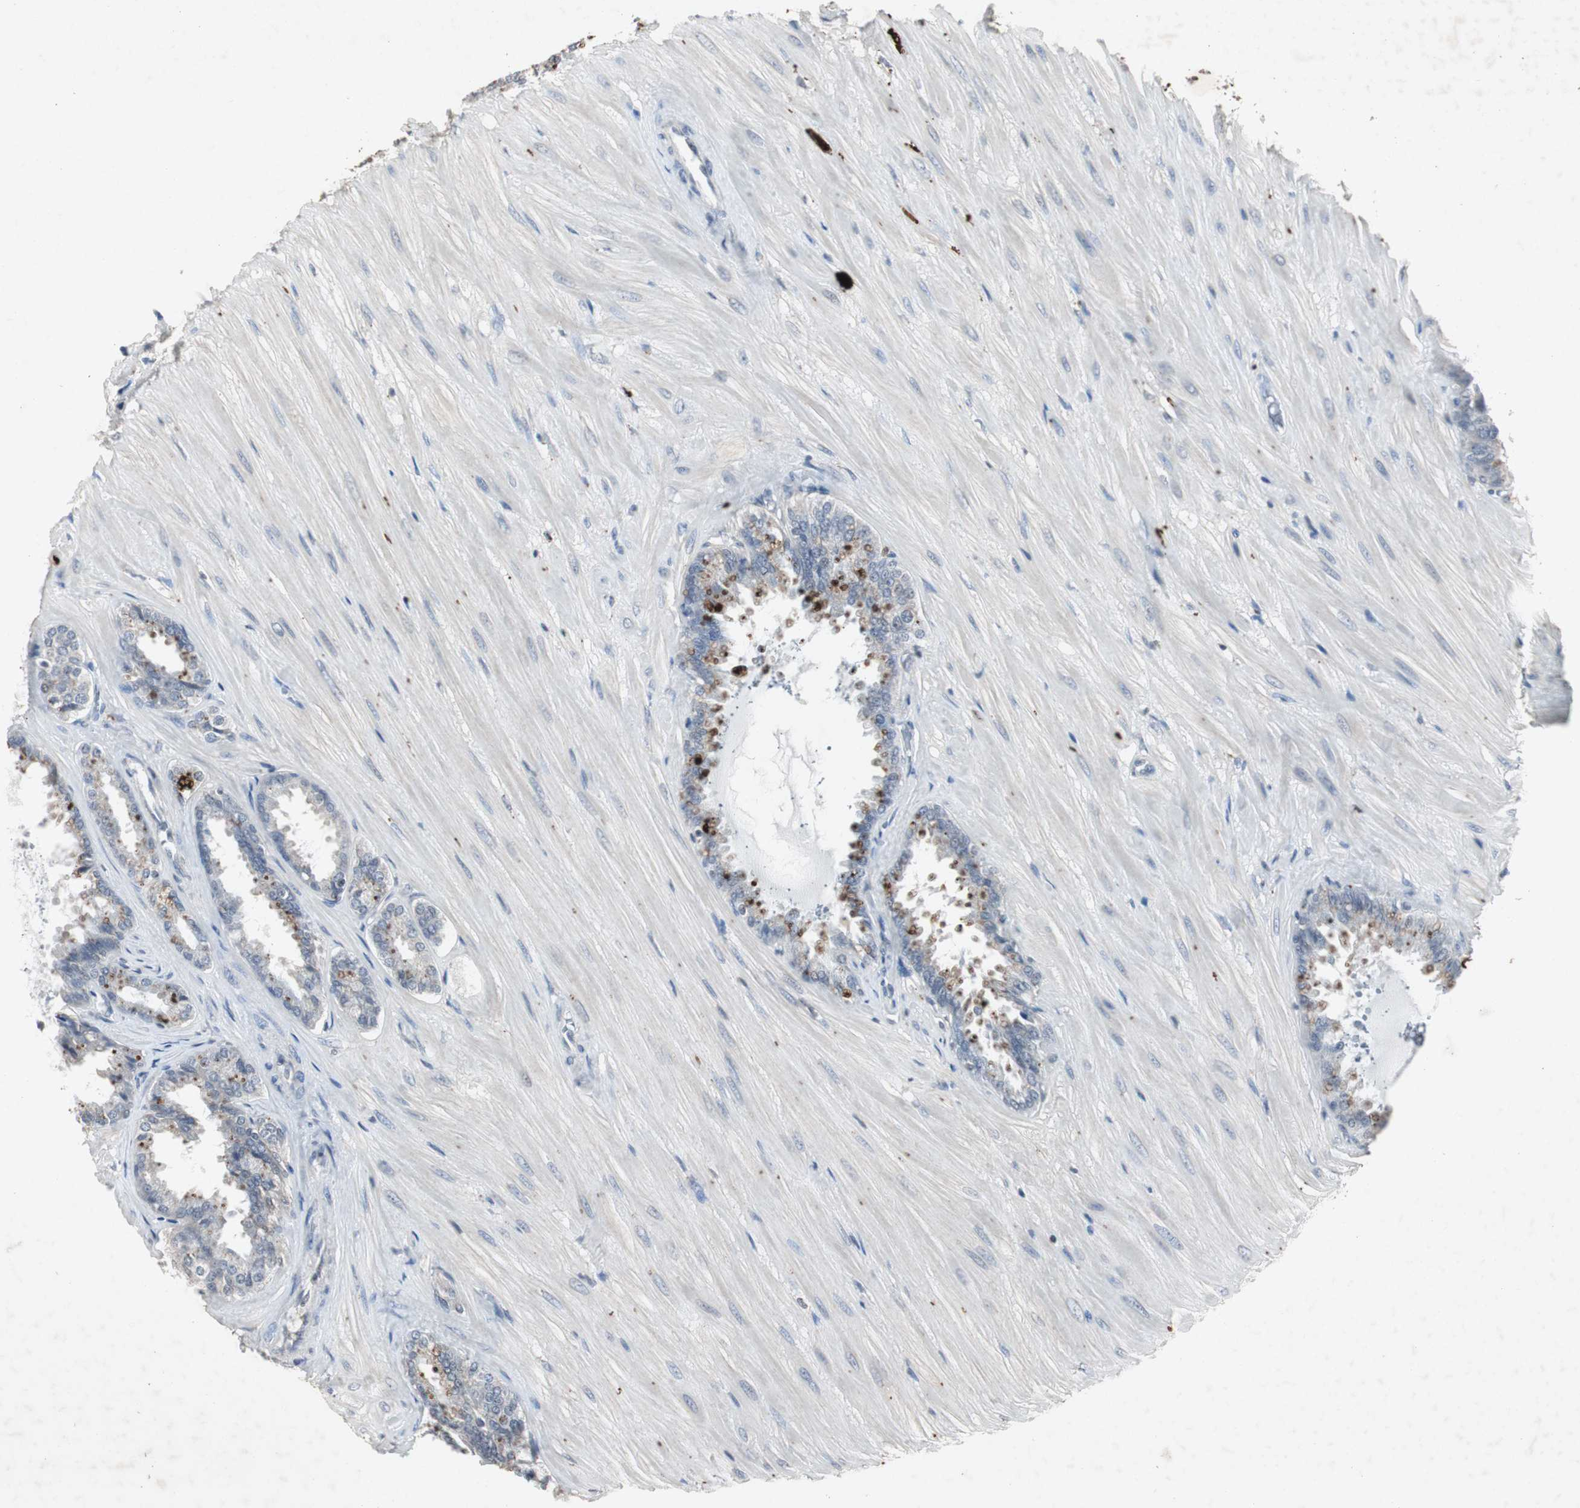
{"staining": {"intensity": "negative", "quantity": "none", "location": "none"}, "tissue": "seminal vesicle", "cell_type": "Glandular cells", "image_type": "normal", "snomed": [{"axis": "morphology", "description": "Normal tissue, NOS"}, {"axis": "topography", "description": "Seminal veicle"}], "caption": "A high-resolution histopathology image shows immunohistochemistry staining of normal seminal vesicle, which reveals no significant expression in glandular cells. (DAB (3,3'-diaminobenzidine) IHC visualized using brightfield microscopy, high magnification).", "gene": "ADNP2", "patient": {"sex": "male", "age": 46}}